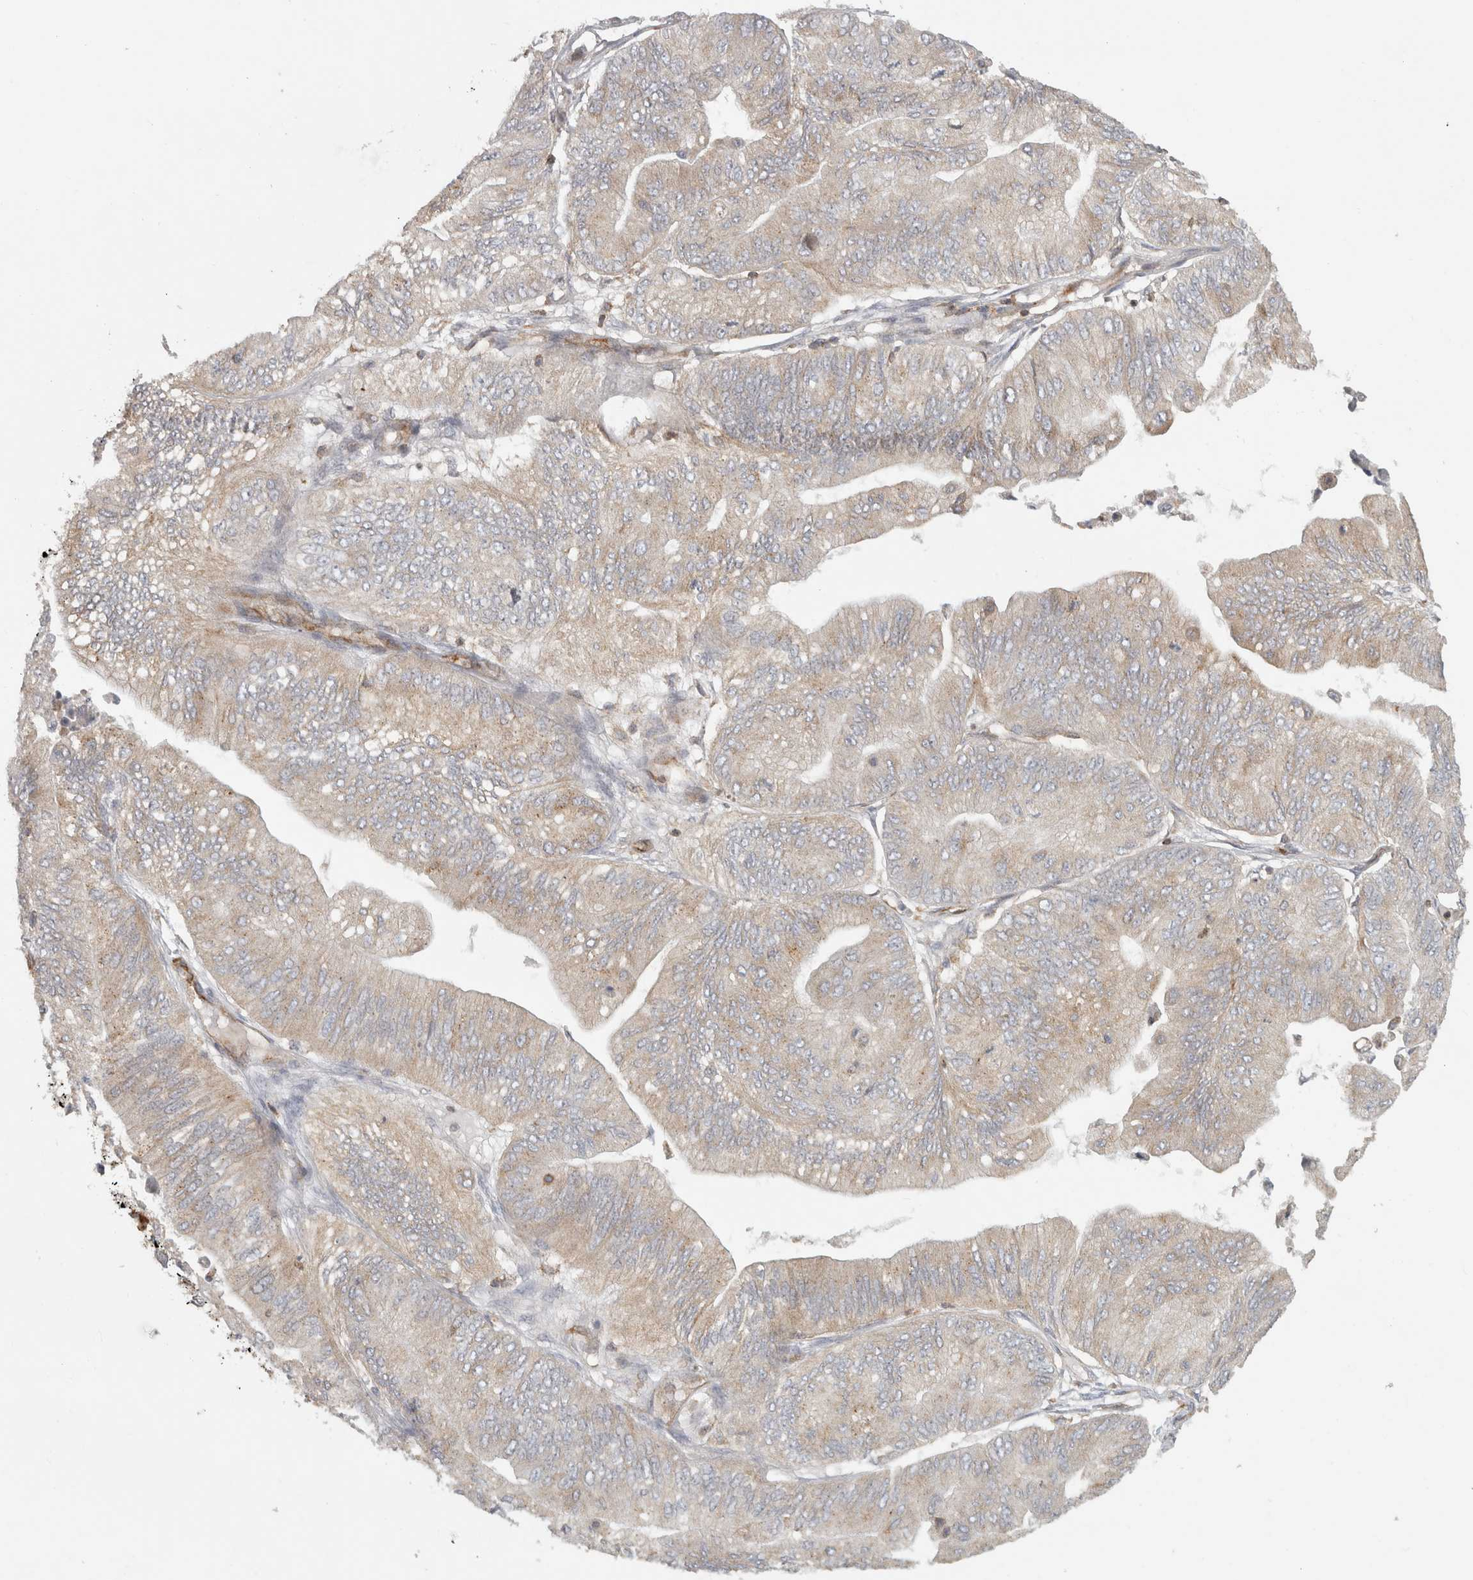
{"staining": {"intensity": "weak", "quantity": "25%-75%", "location": "cytoplasmic/membranous"}, "tissue": "ovarian cancer", "cell_type": "Tumor cells", "image_type": "cancer", "snomed": [{"axis": "morphology", "description": "Cystadenocarcinoma, mucinous, NOS"}, {"axis": "topography", "description": "Ovary"}], "caption": "Immunohistochemistry of ovarian mucinous cystadenocarcinoma shows low levels of weak cytoplasmic/membranous expression in approximately 25%-75% of tumor cells. The protein of interest is shown in brown color, while the nuclei are stained blue.", "gene": "HLA-E", "patient": {"sex": "female", "age": 61}}